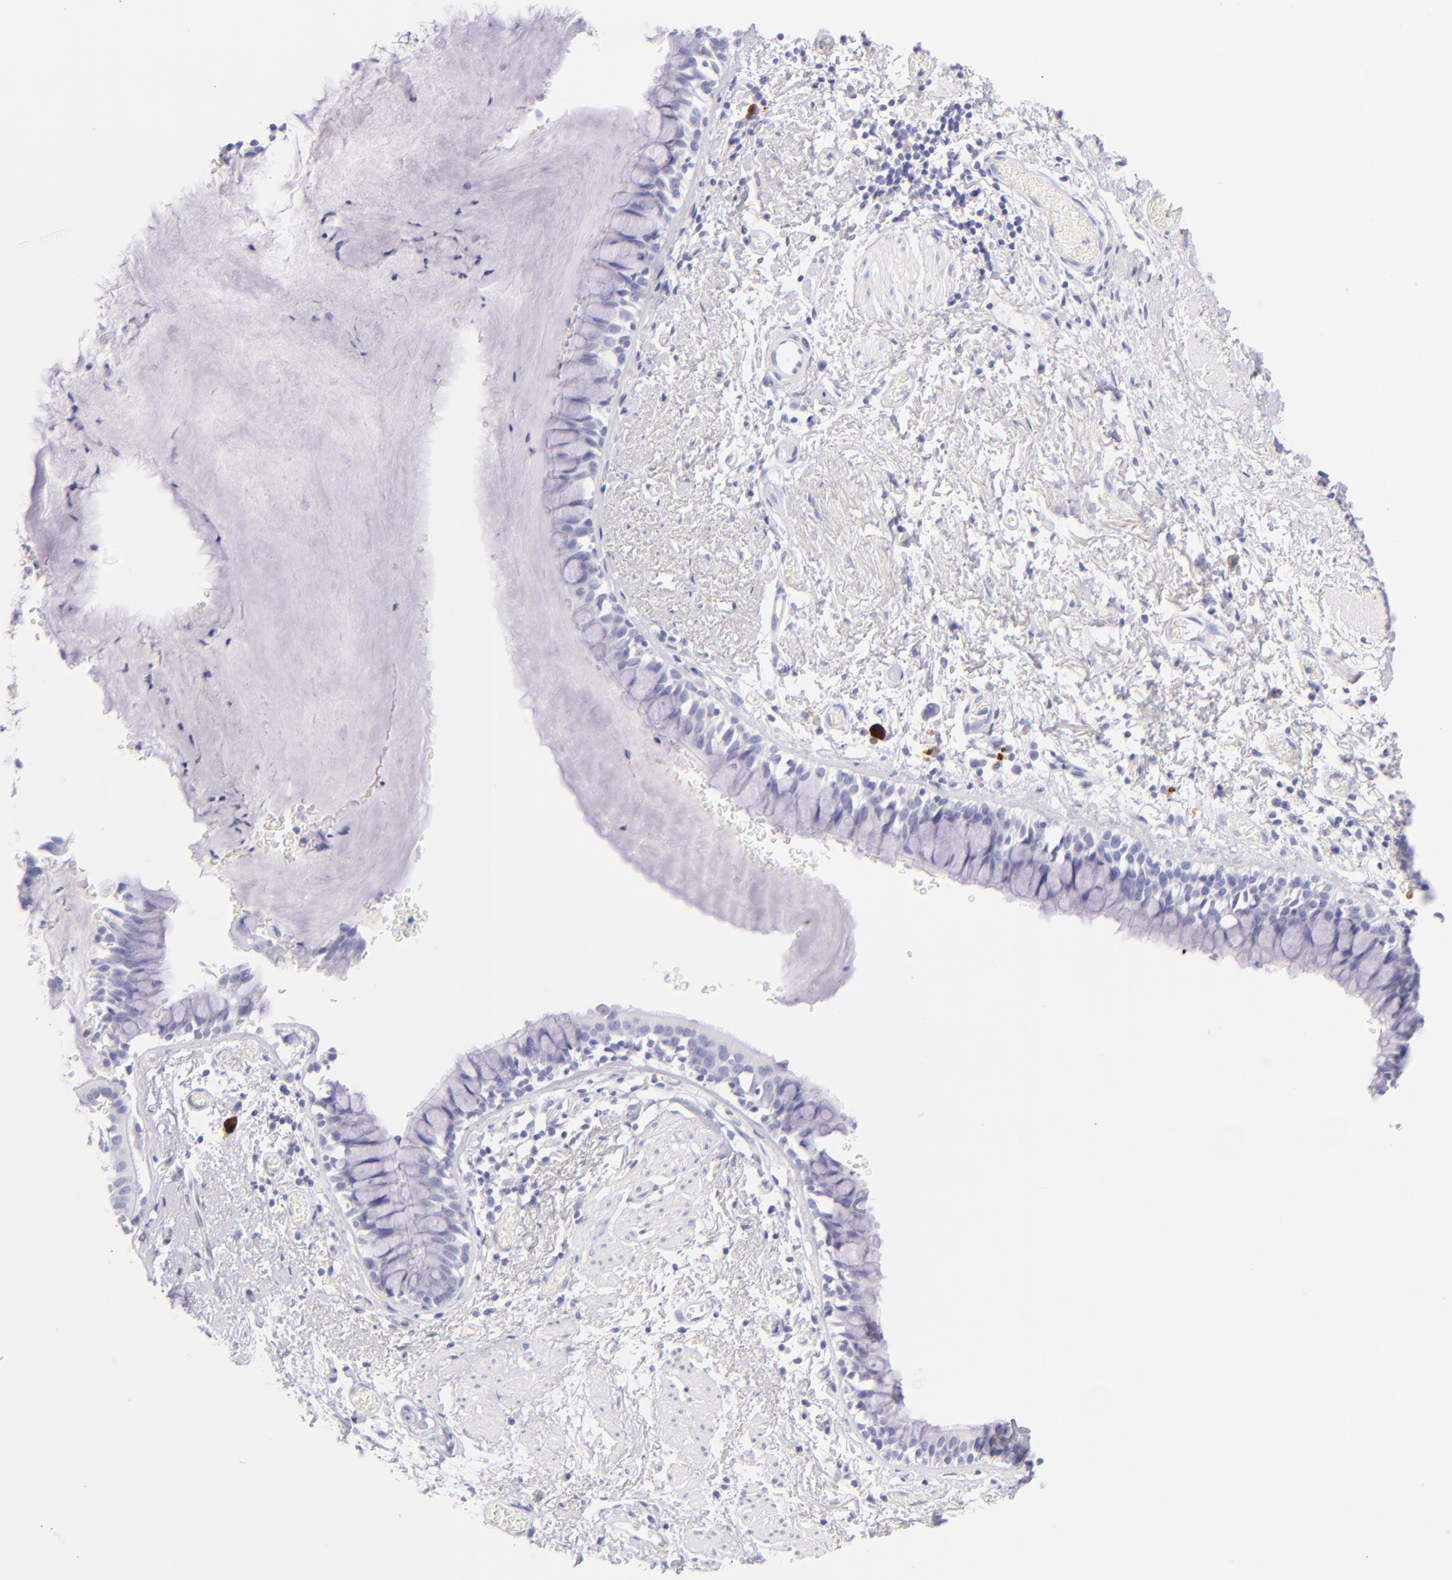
{"staining": {"intensity": "negative", "quantity": "none", "location": "none"}, "tissue": "bronchus", "cell_type": "Respiratory epithelial cells", "image_type": "normal", "snomed": [{"axis": "morphology", "description": "Normal tissue, NOS"}, {"axis": "topography", "description": "Lymph node of abdomen"}, {"axis": "topography", "description": "Lymph node of pelvis"}], "caption": "DAB immunohistochemical staining of unremarkable human bronchus demonstrates no significant positivity in respiratory epithelial cells. (Brightfield microscopy of DAB immunohistochemistry (IHC) at high magnification).", "gene": "SDC1", "patient": {"sex": "female", "age": 65}}